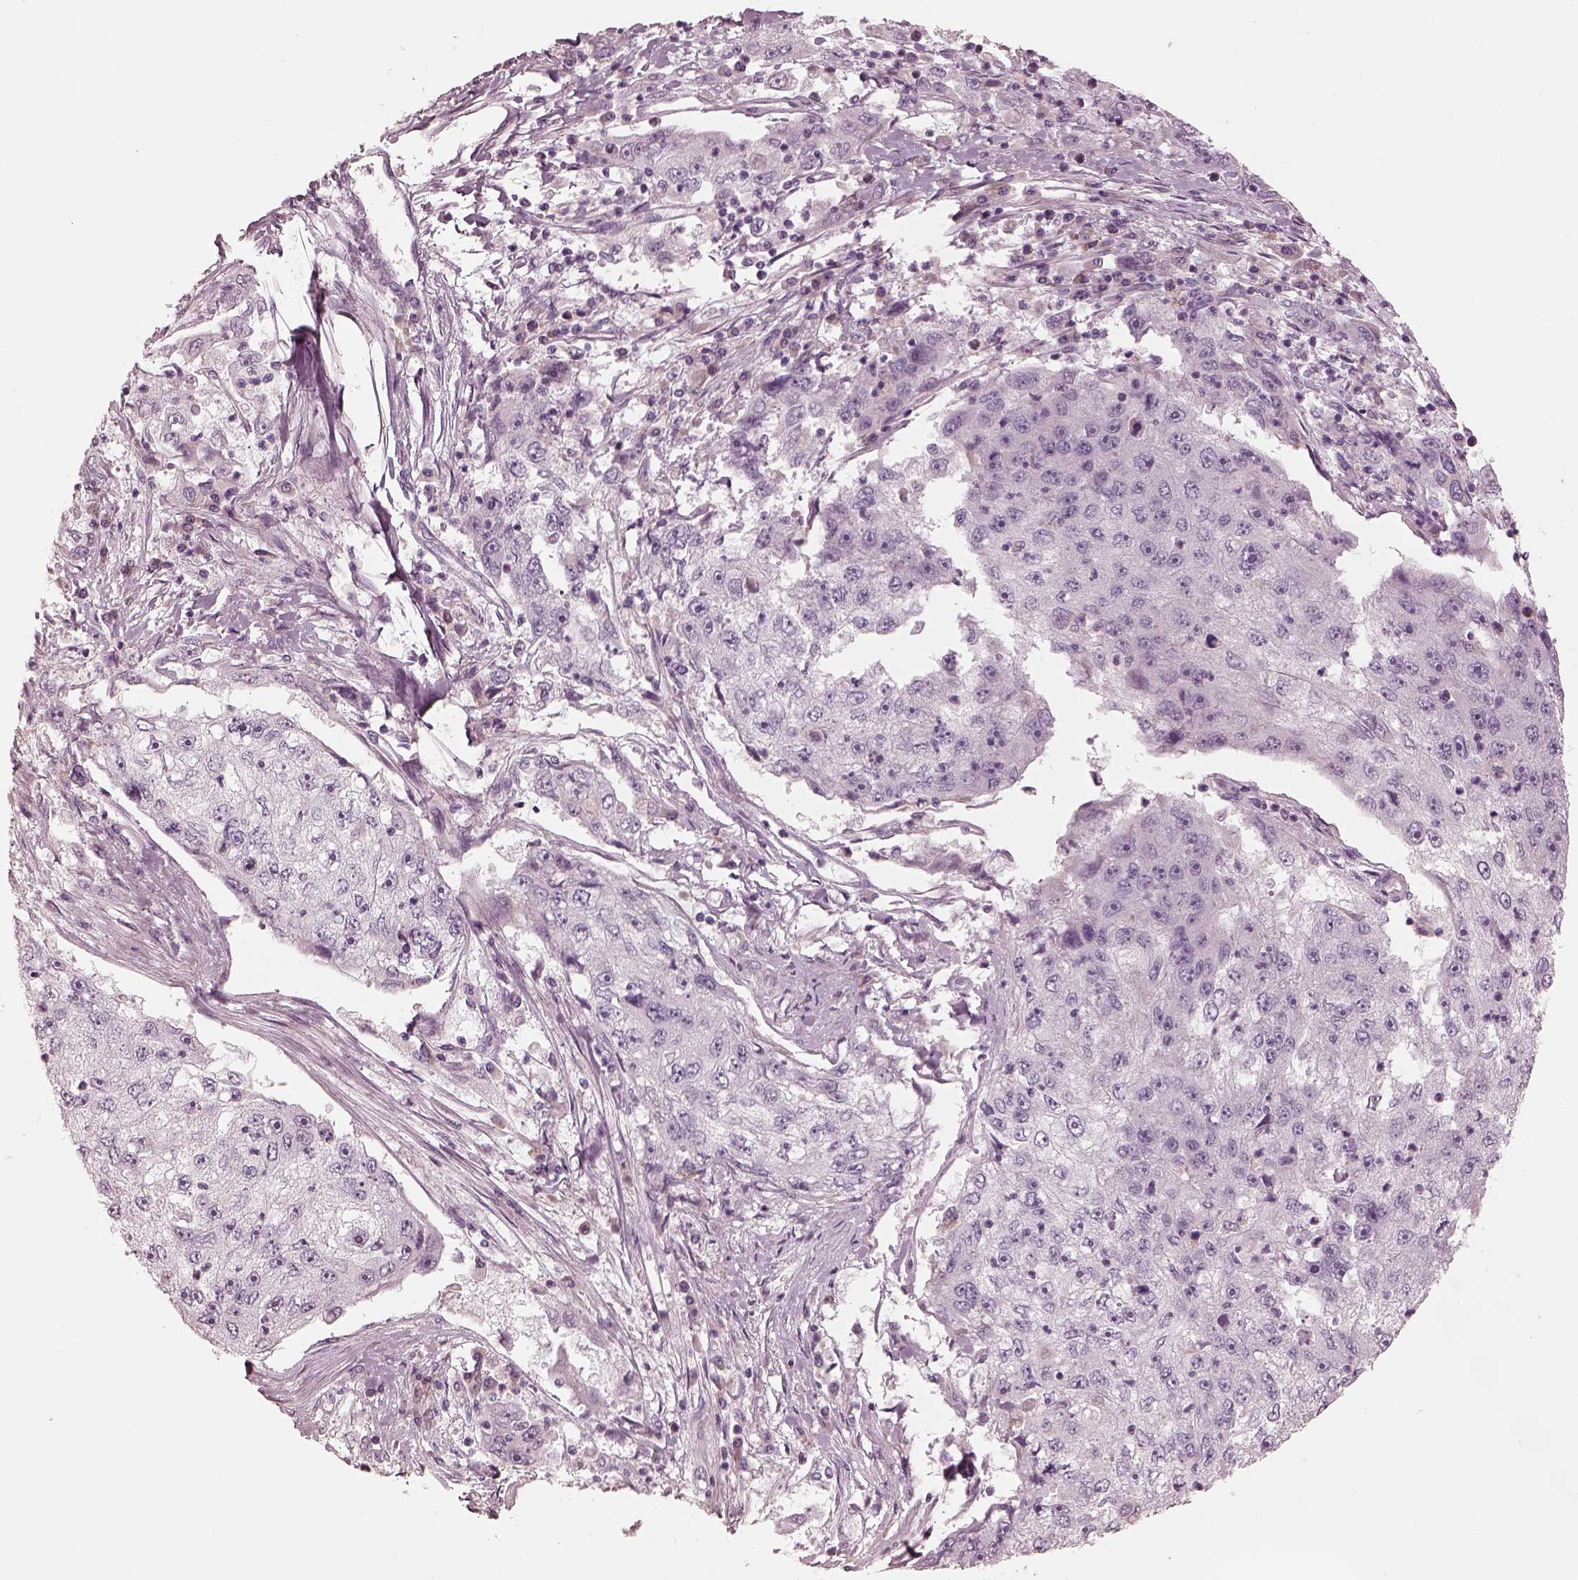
{"staining": {"intensity": "negative", "quantity": "none", "location": "none"}, "tissue": "cervical cancer", "cell_type": "Tumor cells", "image_type": "cancer", "snomed": [{"axis": "morphology", "description": "Squamous cell carcinoma, NOS"}, {"axis": "topography", "description": "Cervix"}], "caption": "This image is of cervical squamous cell carcinoma stained with immunohistochemistry to label a protein in brown with the nuclei are counter-stained blue. There is no staining in tumor cells.", "gene": "CADM2", "patient": {"sex": "female", "age": 36}}